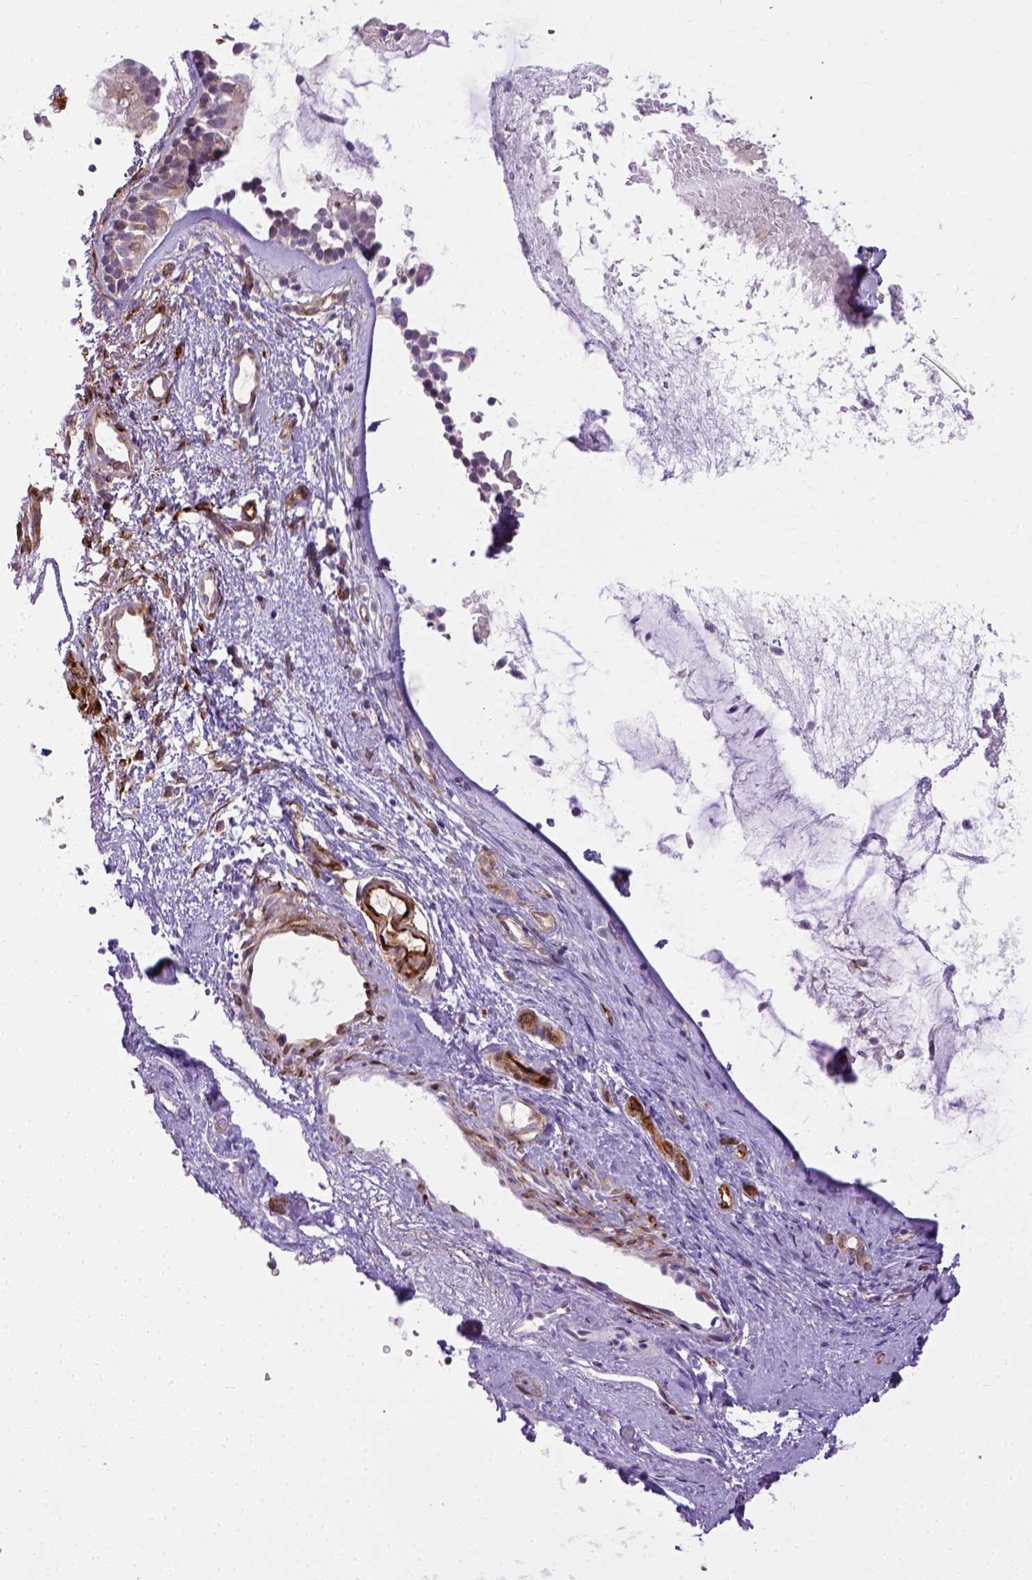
{"staining": {"intensity": "moderate", "quantity": "25%-75%", "location": "cytoplasmic/membranous"}, "tissue": "nasopharynx", "cell_type": "Respiratory epithelial cells", "image_type": "normal", "snomed": [{"axis": "morphology", "description": "Normal tissue, NOS"}, {"axis": "topography", "description": "Nasopharynx"}], "caption": "Nasopharynx stained for a protein demonstrates moderate cytoplasmic/membranous positivity in respiratory epithelial cells. (Stains: DAB (3,3'-diaminobenzidine) in brown, nuclei in blue, Microscopy: brightfield microscopy at high magnification).", "gene": "KAZN", "patient": {"sex": "male", "age": 58}}